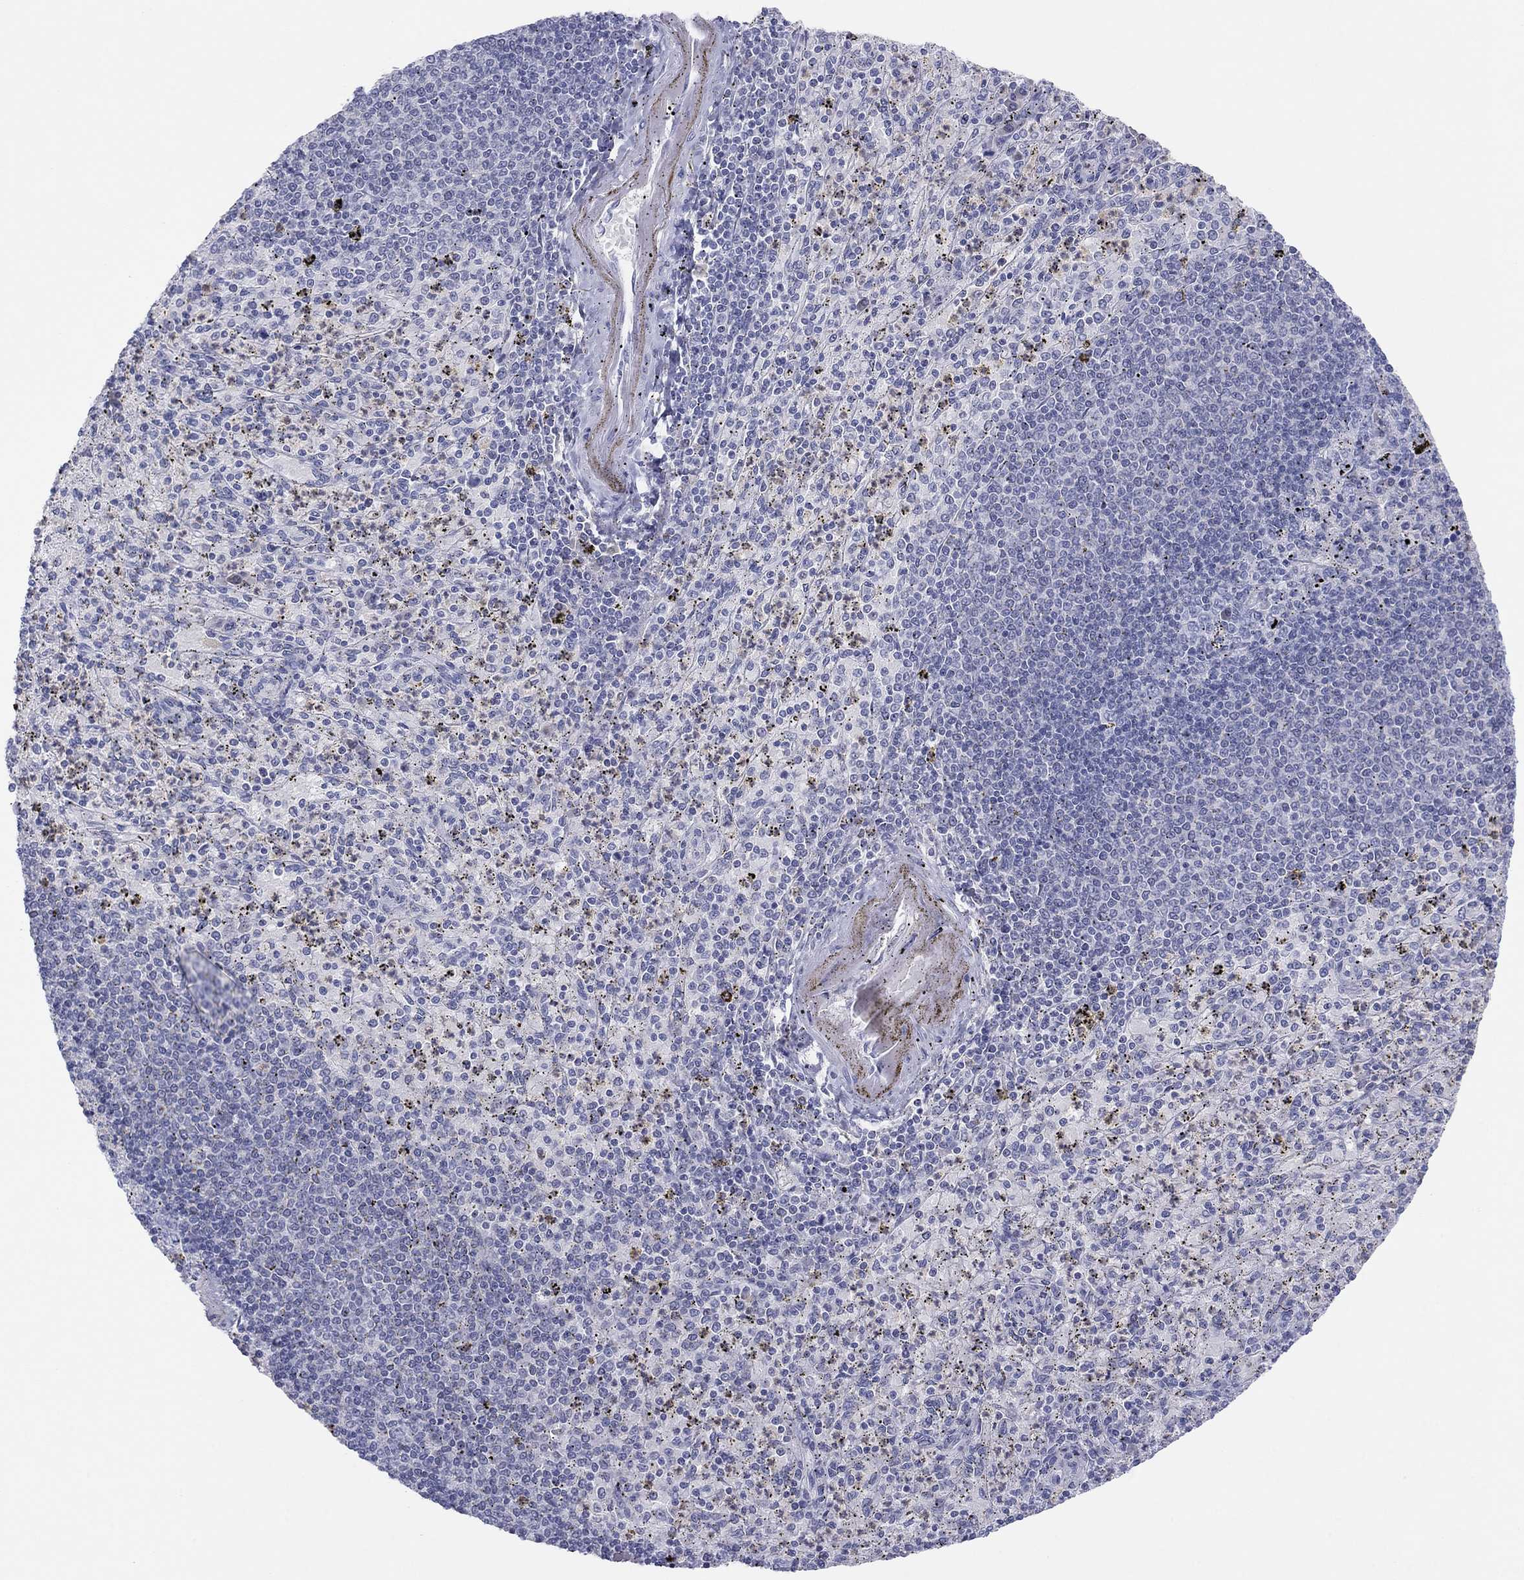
{"staining": {"intensity": "weak", "quantity": "25%-75%", "location": "cytoplasmic/membranous"}, "tissue": "spleen", "cell_type": "Cells in red pulp", "image_type": "normal", "snomed": [{"axis": "morphology", "description": "Normal tissue, NOS"}, {"axis": "topography", "description": "Spleen"}], "caption": "Spleen stained for a protein (brown) exhibits weak cytoplasmic/membranous positive positivity in about 25%-75% of cells in red pulp.", "gene": "PDXK", "patient": {"sex": "male", "age": 60}}